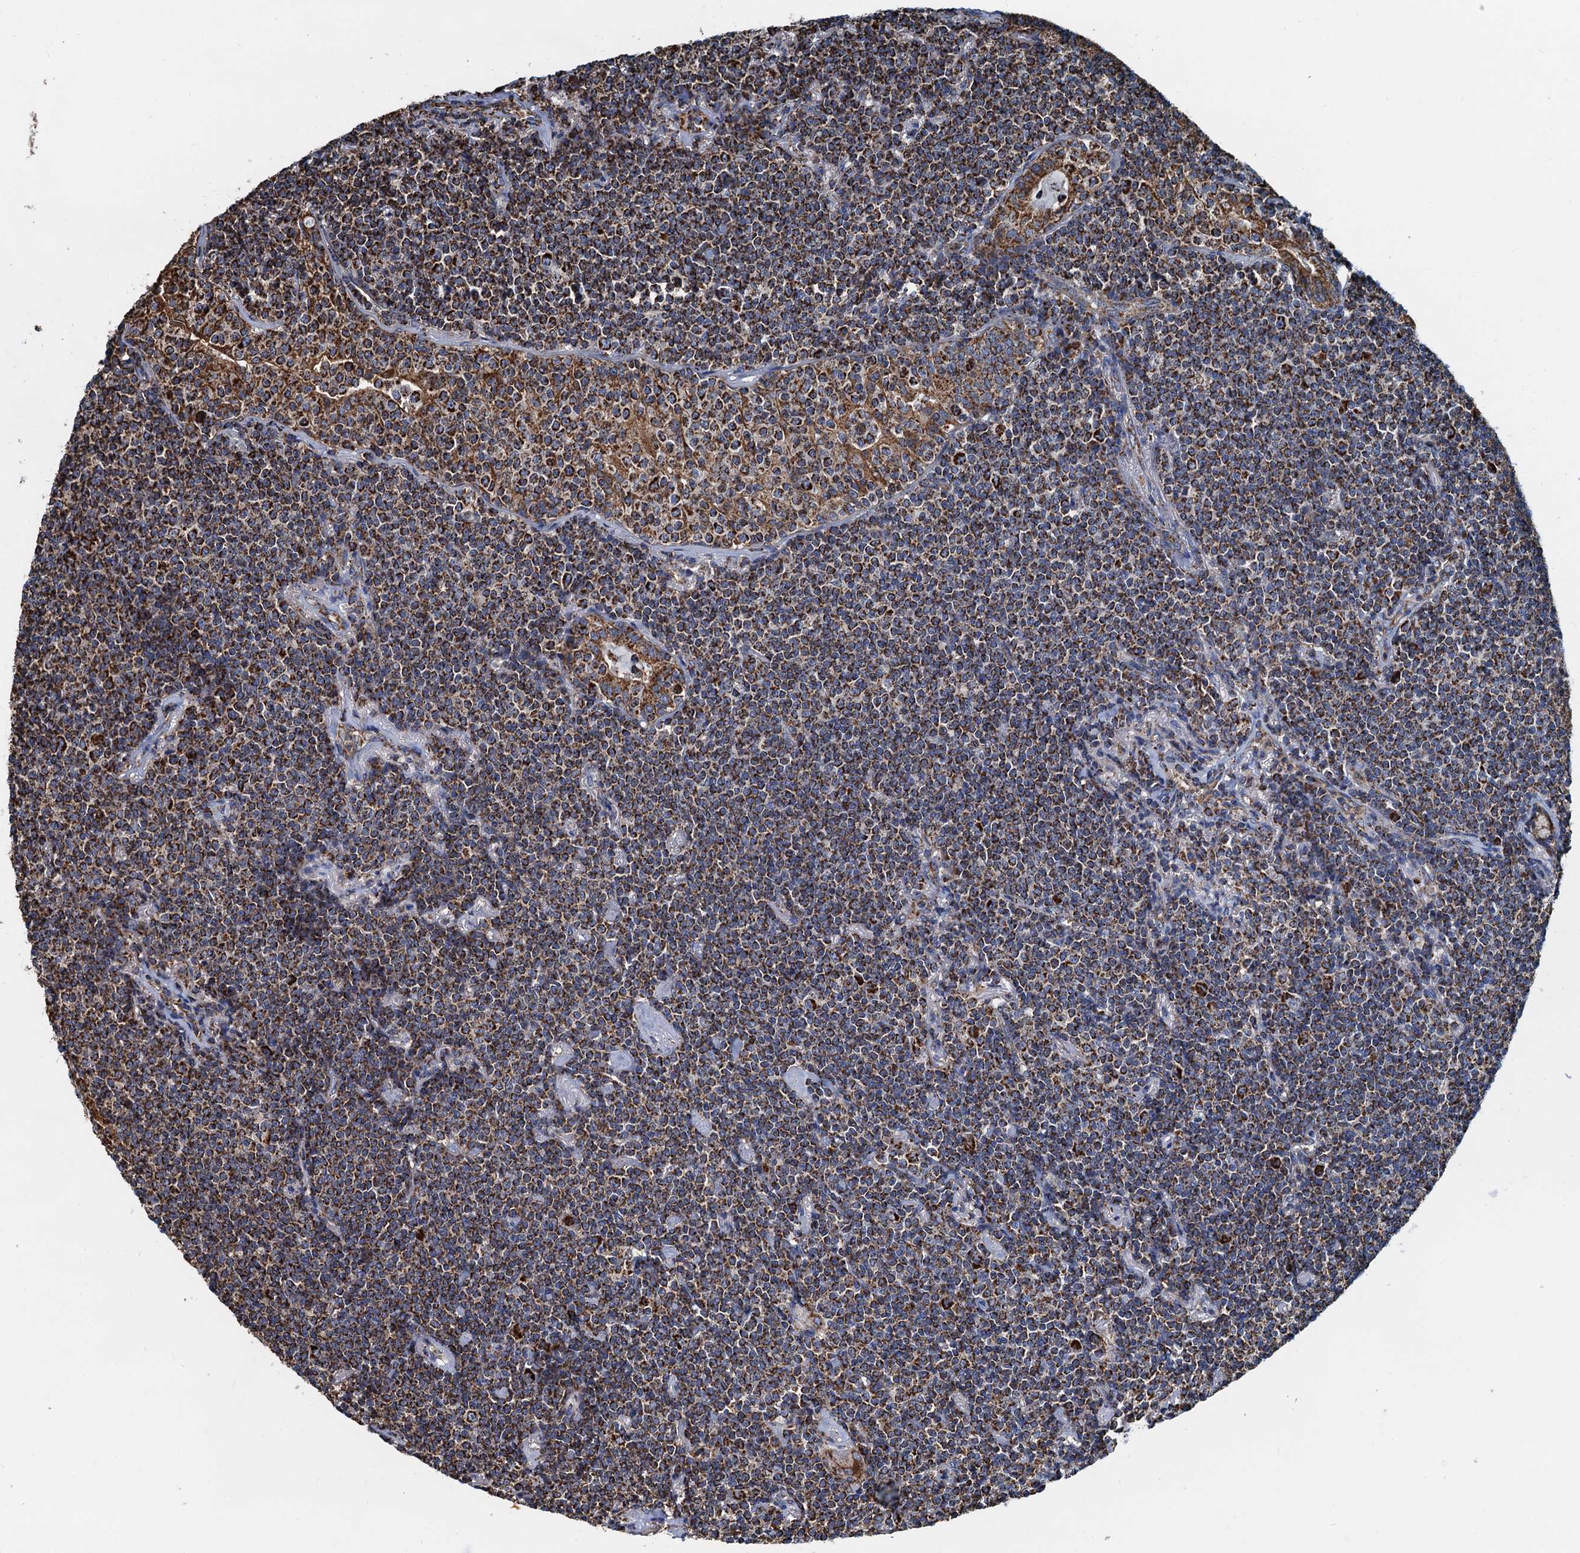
{"staining": {"intensity": "strong", "quantity": ">75%", "location": "cytoplasmic/membranous"}, "tissue": "lymphoma", "cell_type": "Tumor cells", "image_type": "cancer", "snomed": [{"axis": "morphology", "description": "Malignant lymphoma, non-Hodgkin's type, Low grade"}, {"axis": "topography", "description": "Lung"}], "caption": "A brown stain labels strong cytoplasmic/membranous staining of a protein in human low-grade malignant lymphoma, non-Hodgkin's type tumor cells. (IHC, brightfield microscopy, high magnification).", "gene": "AAGAB", "patient": {"sex": "female", "age": 71}}